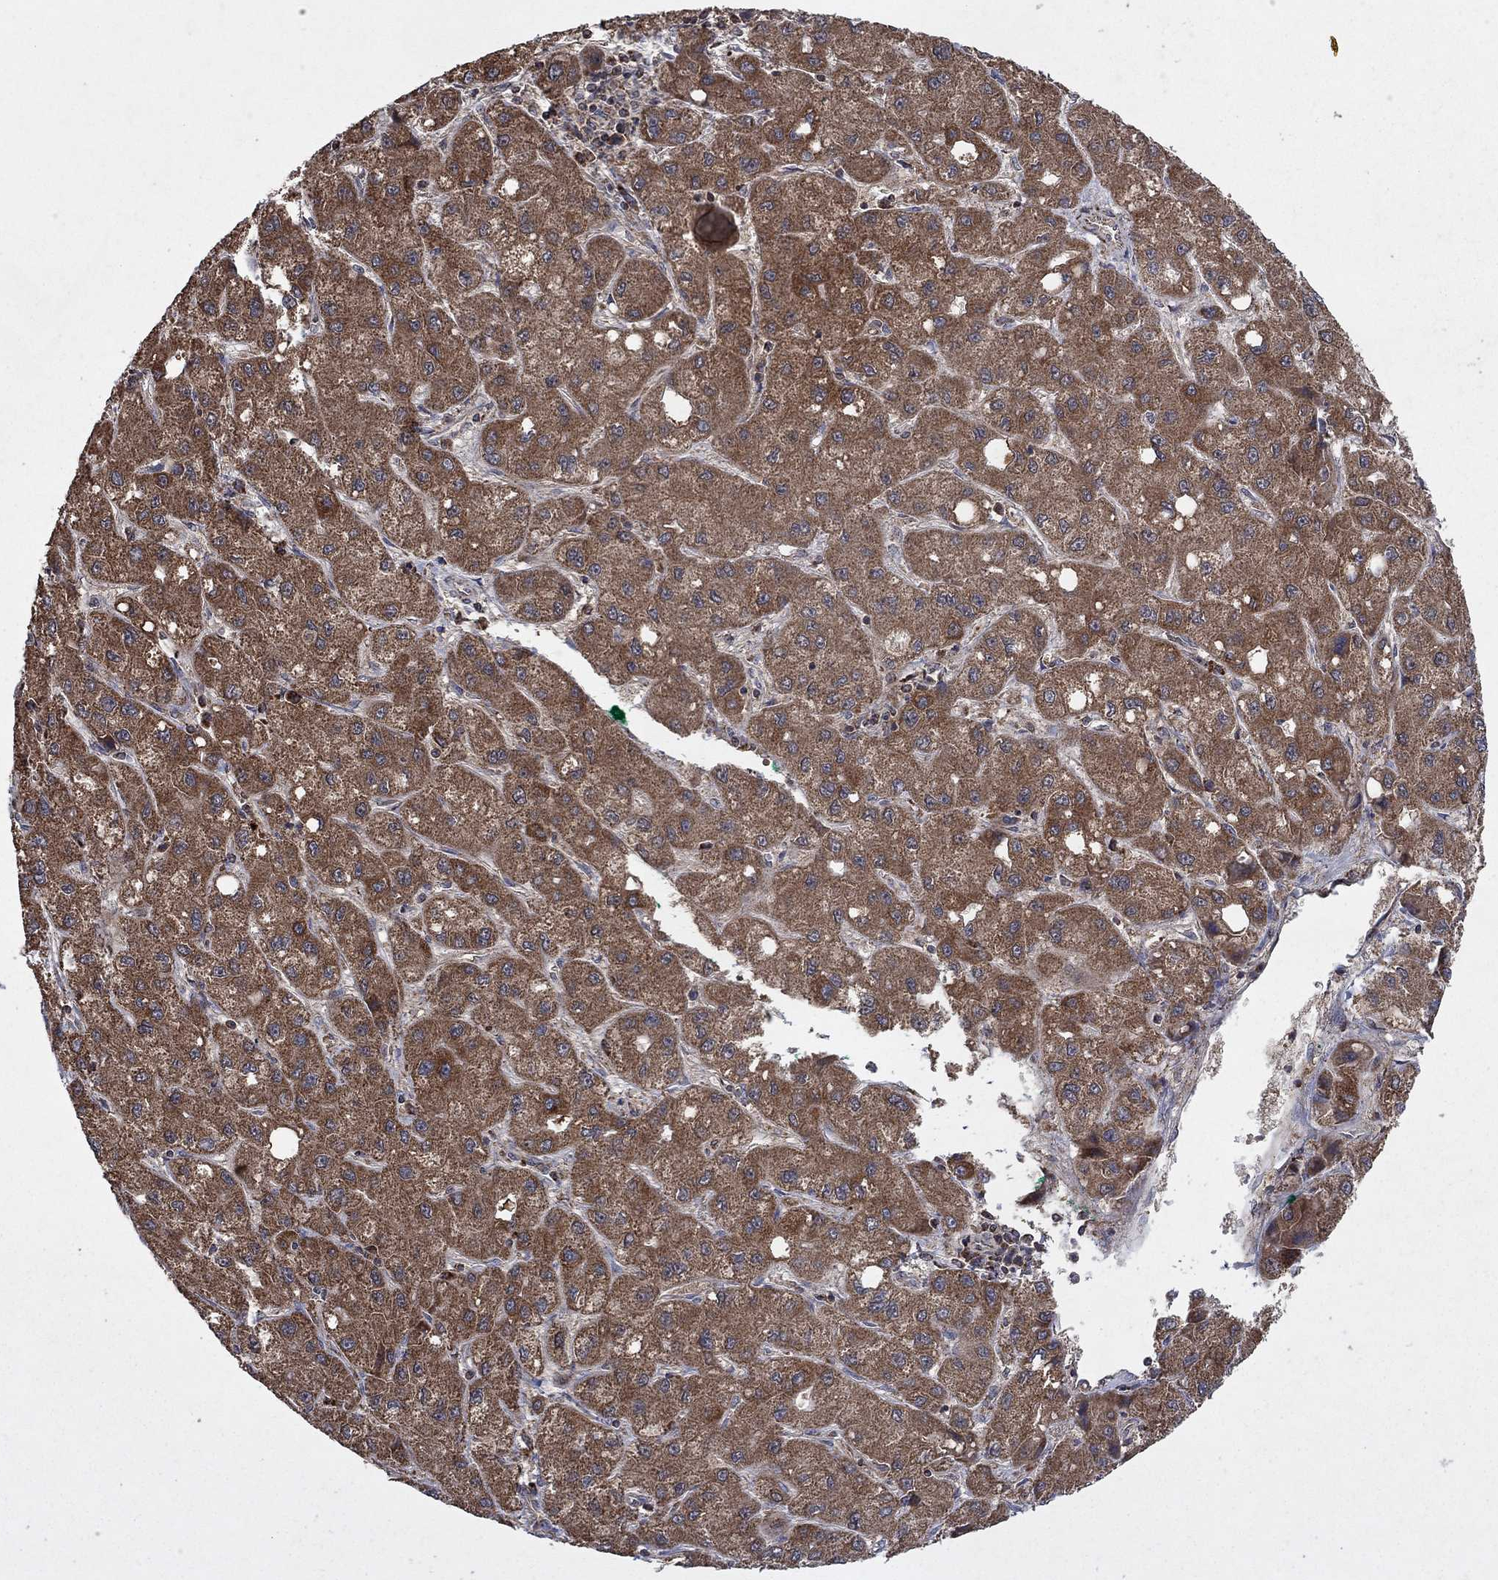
{"staining": {"intensity": "moderate", "quantity": ">75%", "location": "cytoplasmic/membranous"}, "tissue": "liver cancer", "cell_type": "Tumor cells", "image_type": "cancer", "snomed": [{"axis": "morphology", "description": "Carcinoma, Hepatocellular, NOS"}, {"axis": "topography", "description": "Liver"}], "caption": "DAB (3,3'-diaminobenzidine) immunohistochemical staining of human liver cancer (hepatocellular carcinoma) demonstrates moderate cytoplasmic/membranous protein staining in approximately >75% of tumor cells. (brown staining indicates protein expression, while blue staining denotes nuclei).", "gene": "DPH1", "patient": {"sex": "male", "age": 73}}